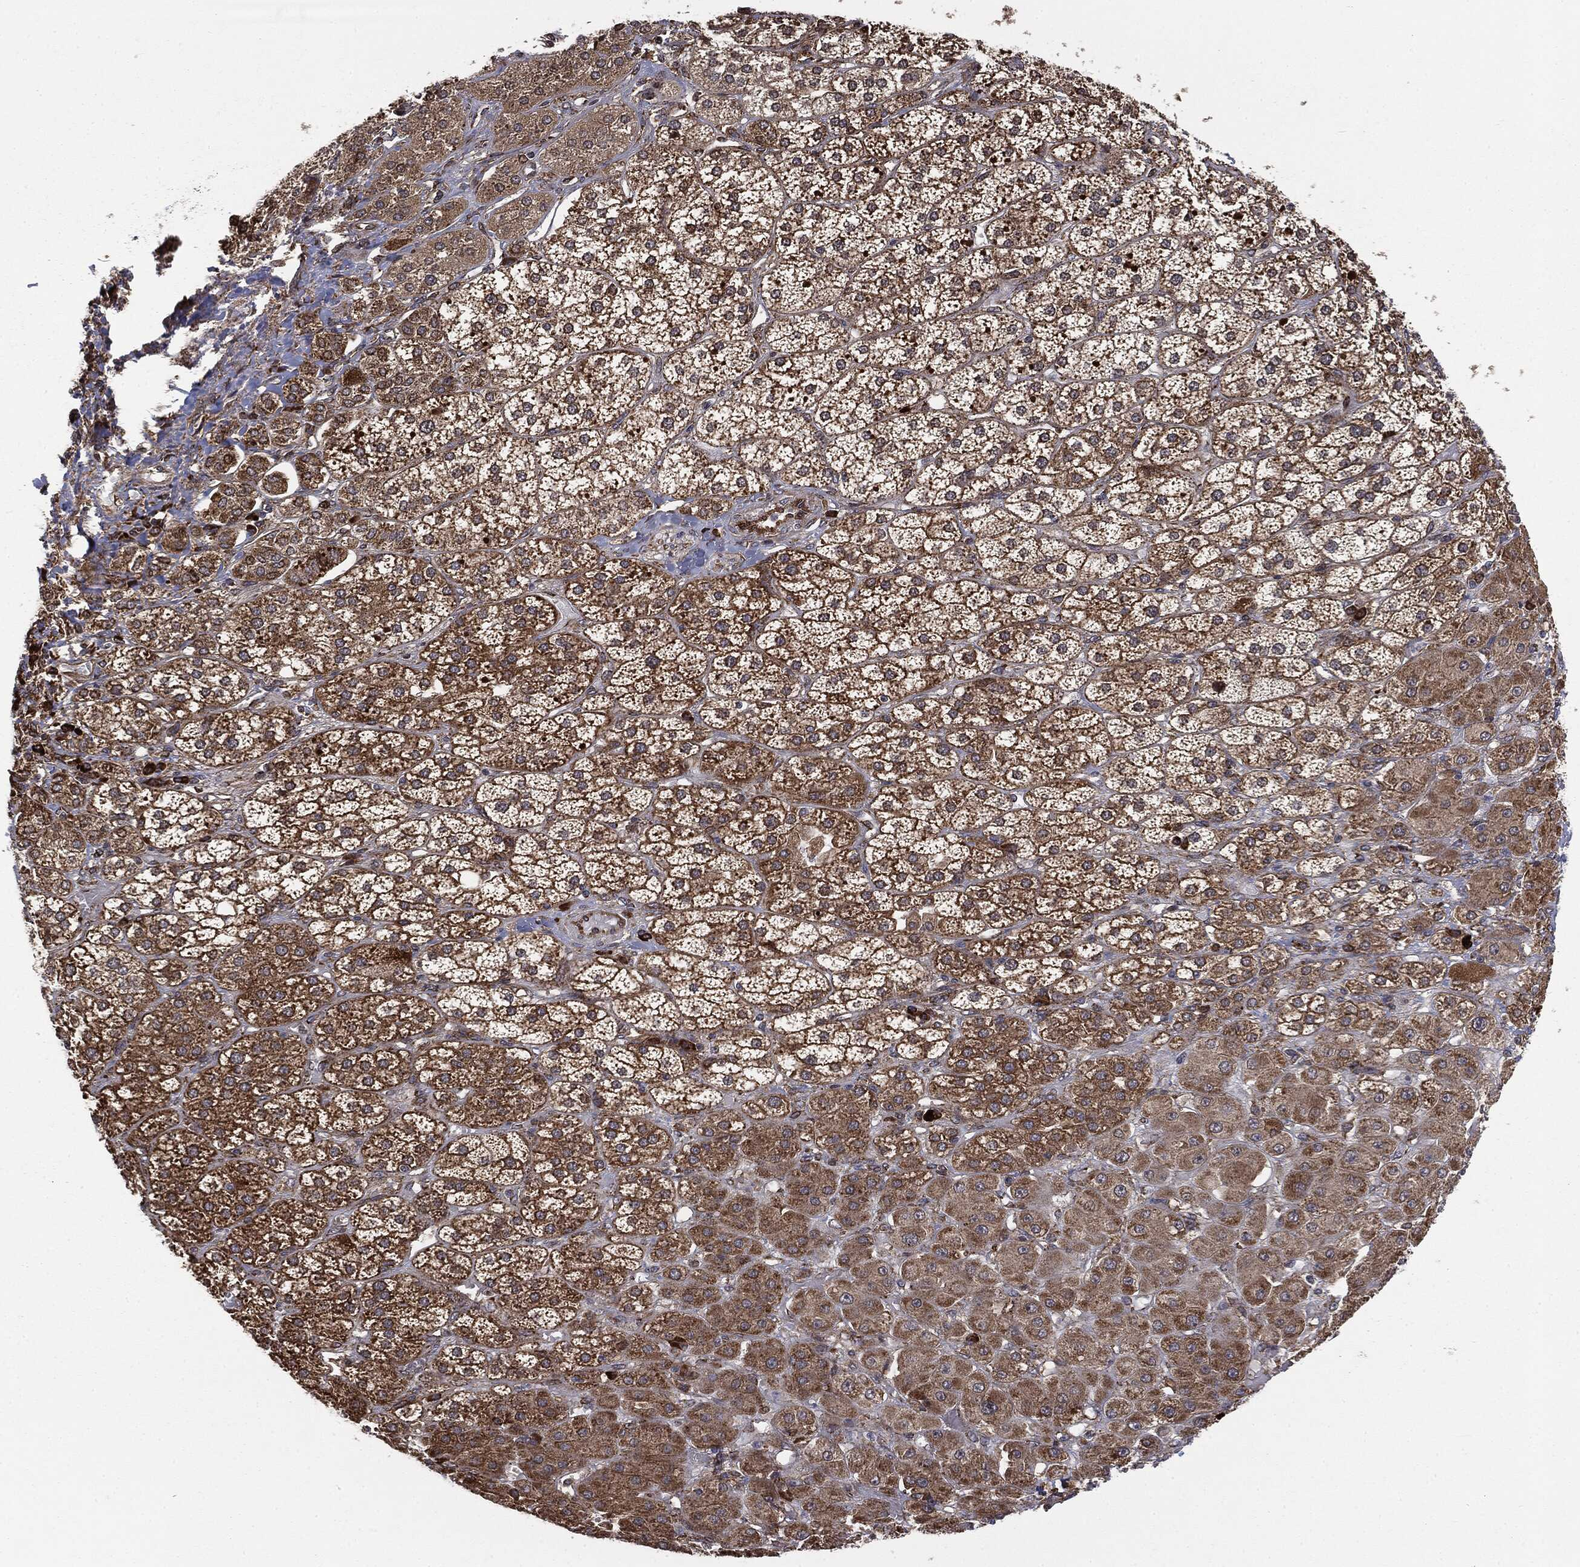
{"staining": {"intensity": "moderate", "quantity": ">75%", "location": "cytoplasmic/membranous"}, "tissue": "adrenal gland", "cell_type": "Glandular cells", "image_type": "normal", "snomed": [{"axis": "morphology", "description": "Normal tissue, NOS"}, {"axis": "topography", "description": "Adrenal gland"}], "caption": "Protein staining exhibits moderate cytoplasmic/membranous expression in about >75% of glandular cells in unremarkable adrenal gland. (DAB IHC, brown staining for protein, blue staining for nuclei).", "gene": "CYLD", "patient": {"sex": "male", "age": 70}}